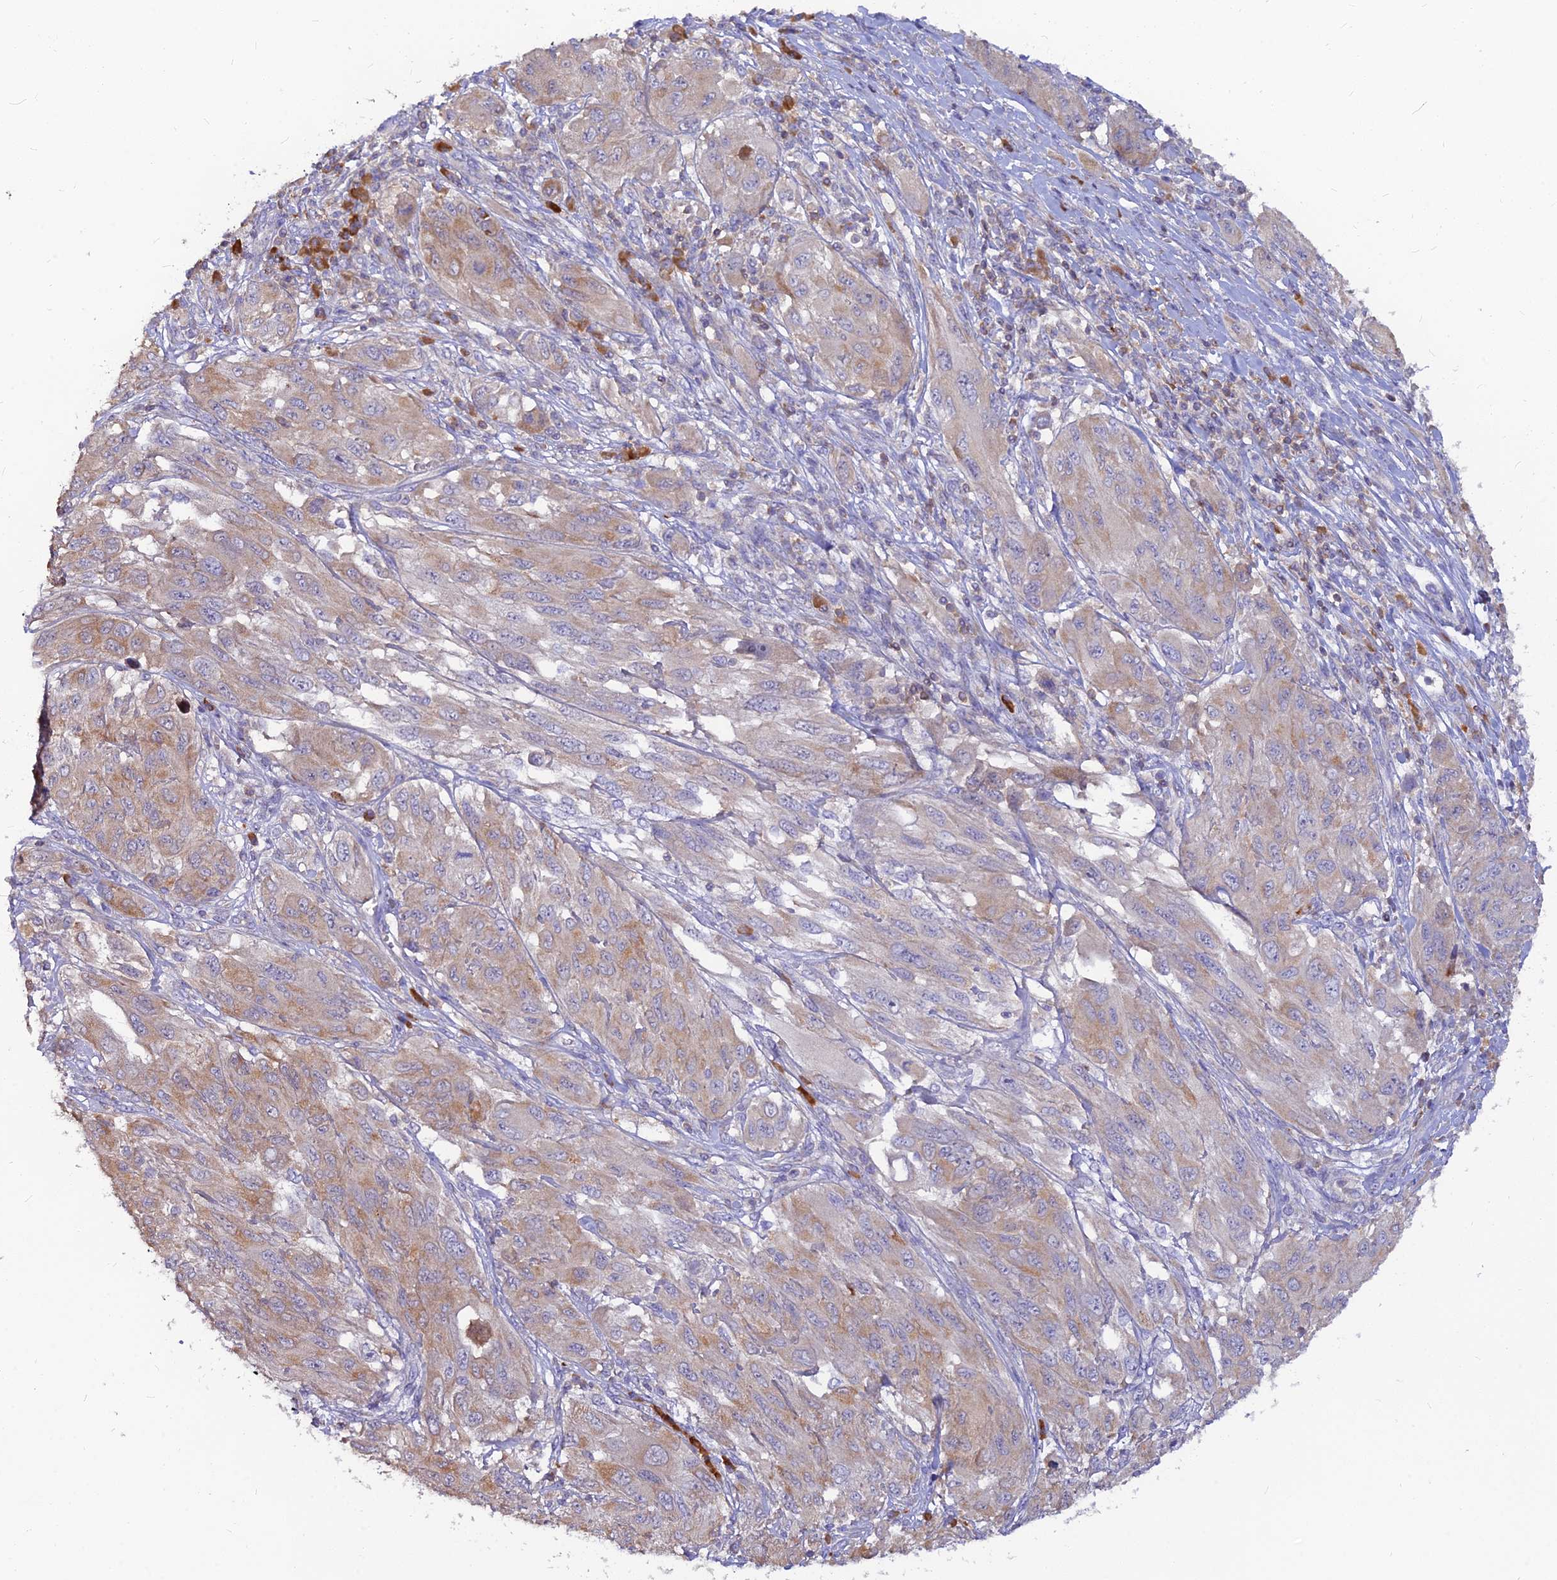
{"staining": {"intensity": "weak", "quantity": "25%-75%", "location": "cytoplasmic/membranous"}, "tissue": "melanoma", "cell_type": "Tumor cells", "image_type": "cancer", "snomed": [{"axis": "morphology", "description": "Malignant melanoma, NOS"}, {"axis": "topography", "description": "Skin"}], "caption": "Immunohistochemistry (IHC) (DAB (3,3'-diaminobenzidine)) staining of human melanoma reveals weak cytoplasmic/membranous protein staining in about 25%-75% of tumor cells. (Brightfield microscopy of DAB IHC at high magnification).", "gene": "DENND2D", "patient": {"sex": "female", "age": 91}}